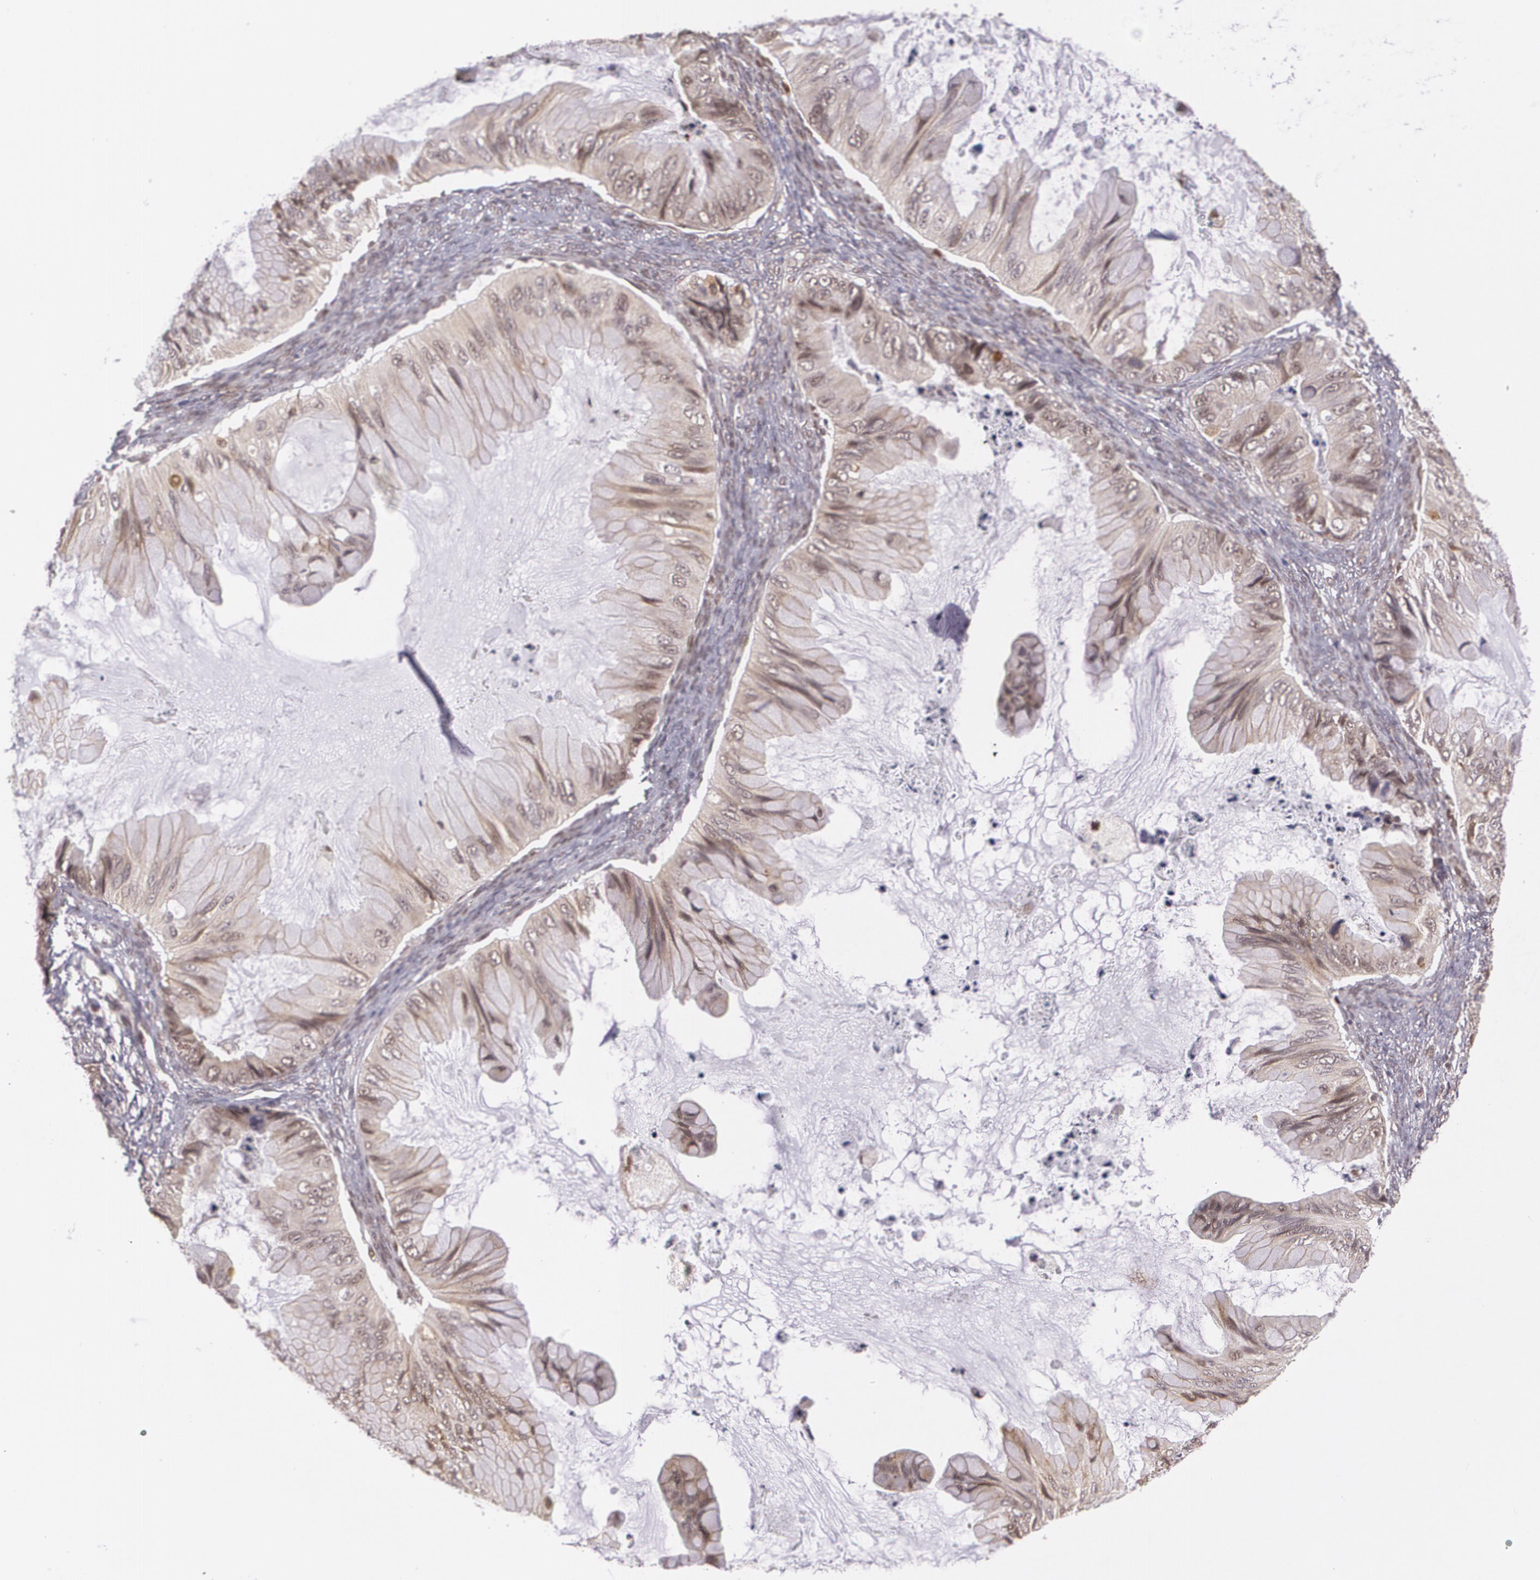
{"staining": {"intensity": "weak", "quantity": "<25%", "location": "cytoplasmic/membranous,nuclear"}, "tissue": "ovarian cancer", "cell_type": "Tumor cells", "image_type": "cancer", "snomed": [{"axis": "morphology", "description": "Cystadenocarcinoma, mucinous, NOS"}, {"axis": "topography", "description": "Ovary"}], "caption": "Immunohistochemistry image of mucinous cystadenocarcinoma (ovarian) stained for a protein (brown), which reveals no expression in tumor cells.", "gene": "CUL2", "patient": {"sex": "female", "age": 36}}